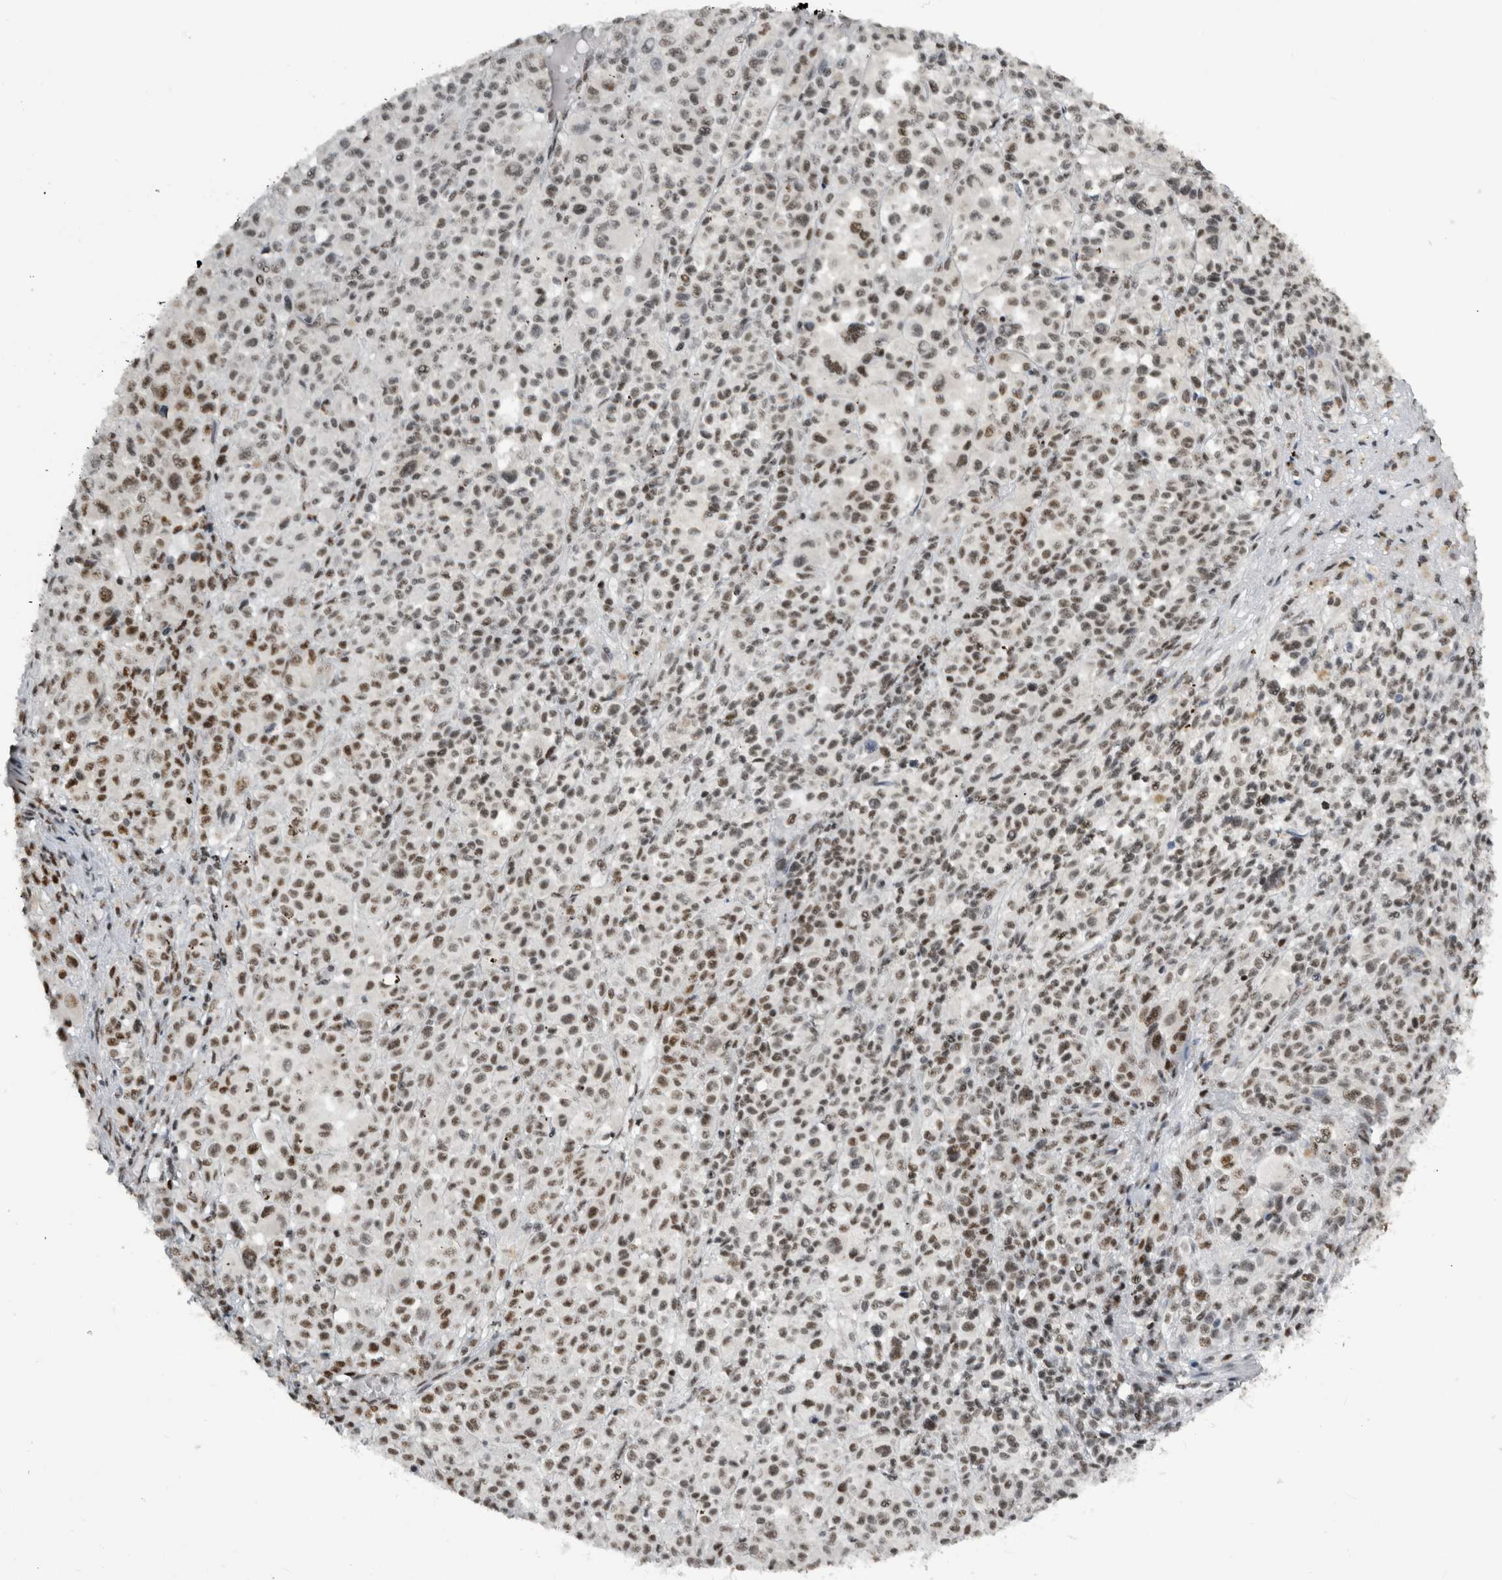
{"staining": {"intensity": "weak", "quantity": ">75%", "location": "nuclear"}, "tissue": "melanoma", "cell_type": "Tumor cells", "image_type": "cancer", "snomed": [{"axis": "morphology", "description": "Malignant melanoma, Metastatic site"}, {"axis": "topography", "description": "Skin"}], "caption": "Malignant melanoma (metastatic site) stained with DAB (3,3'-diaminobenzidine) immunohistochemistry shows low levels of weak nuclear staining in about >75% of tumor cells.", "gene": "ZSCAN2", "patient": {"sex": "female", "age": 74}}